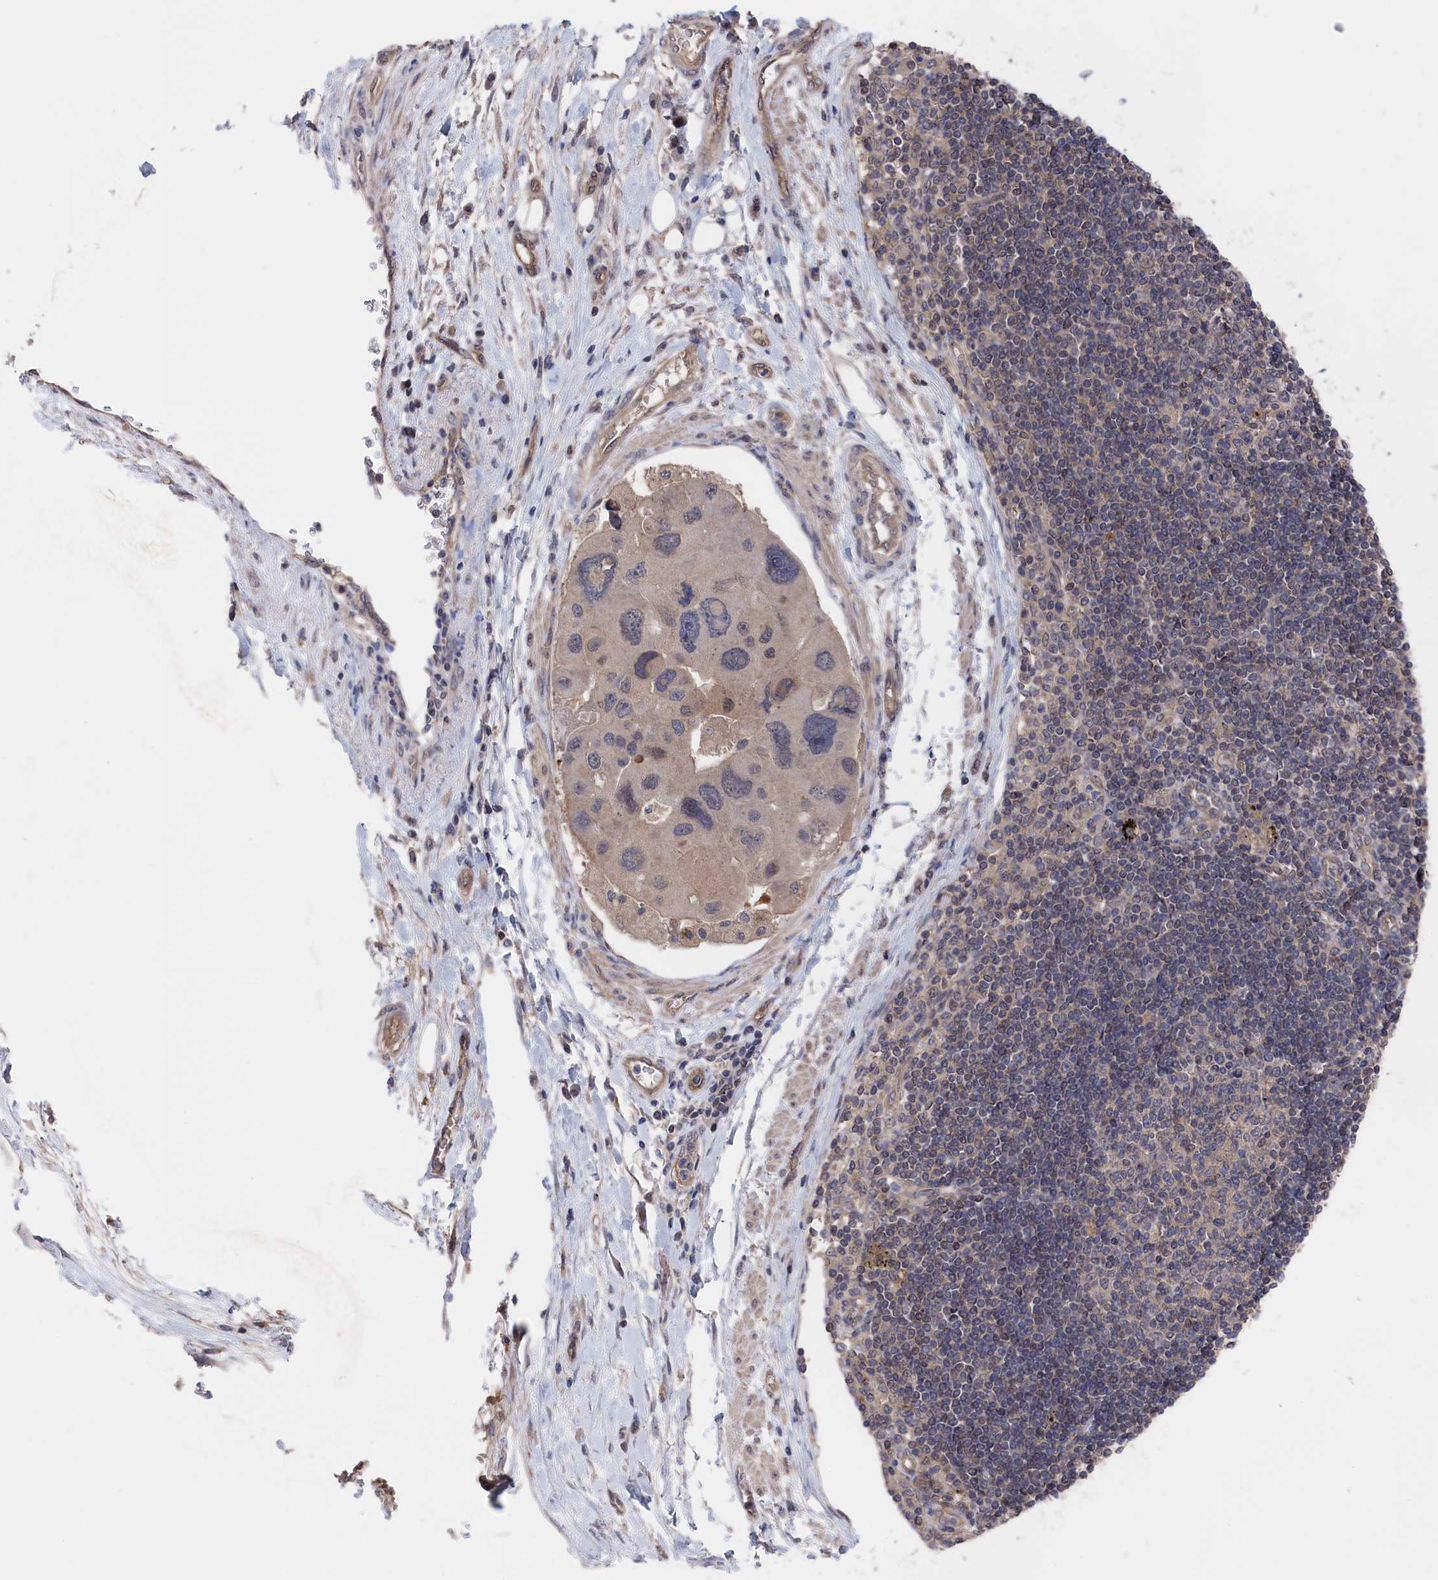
{"staining": {"intensity": "weak", "quantity": "<25%", "location": "cytoplasmic/membranous"}, "tissue": "lung cancer", "cell_type": "Tumor cells", "image_type": "cancer", "snomed": [{"axis": "morphology", "description": "Adenocarcinoma, NOS"}, {"axis": "topography", "description": "Lung"}], "caption": "Tumor cells are negative for protein expression in human lung adenocarcinoma.", "gene": "NUTF2", "patient": {"sex": "female", "age": 54}}